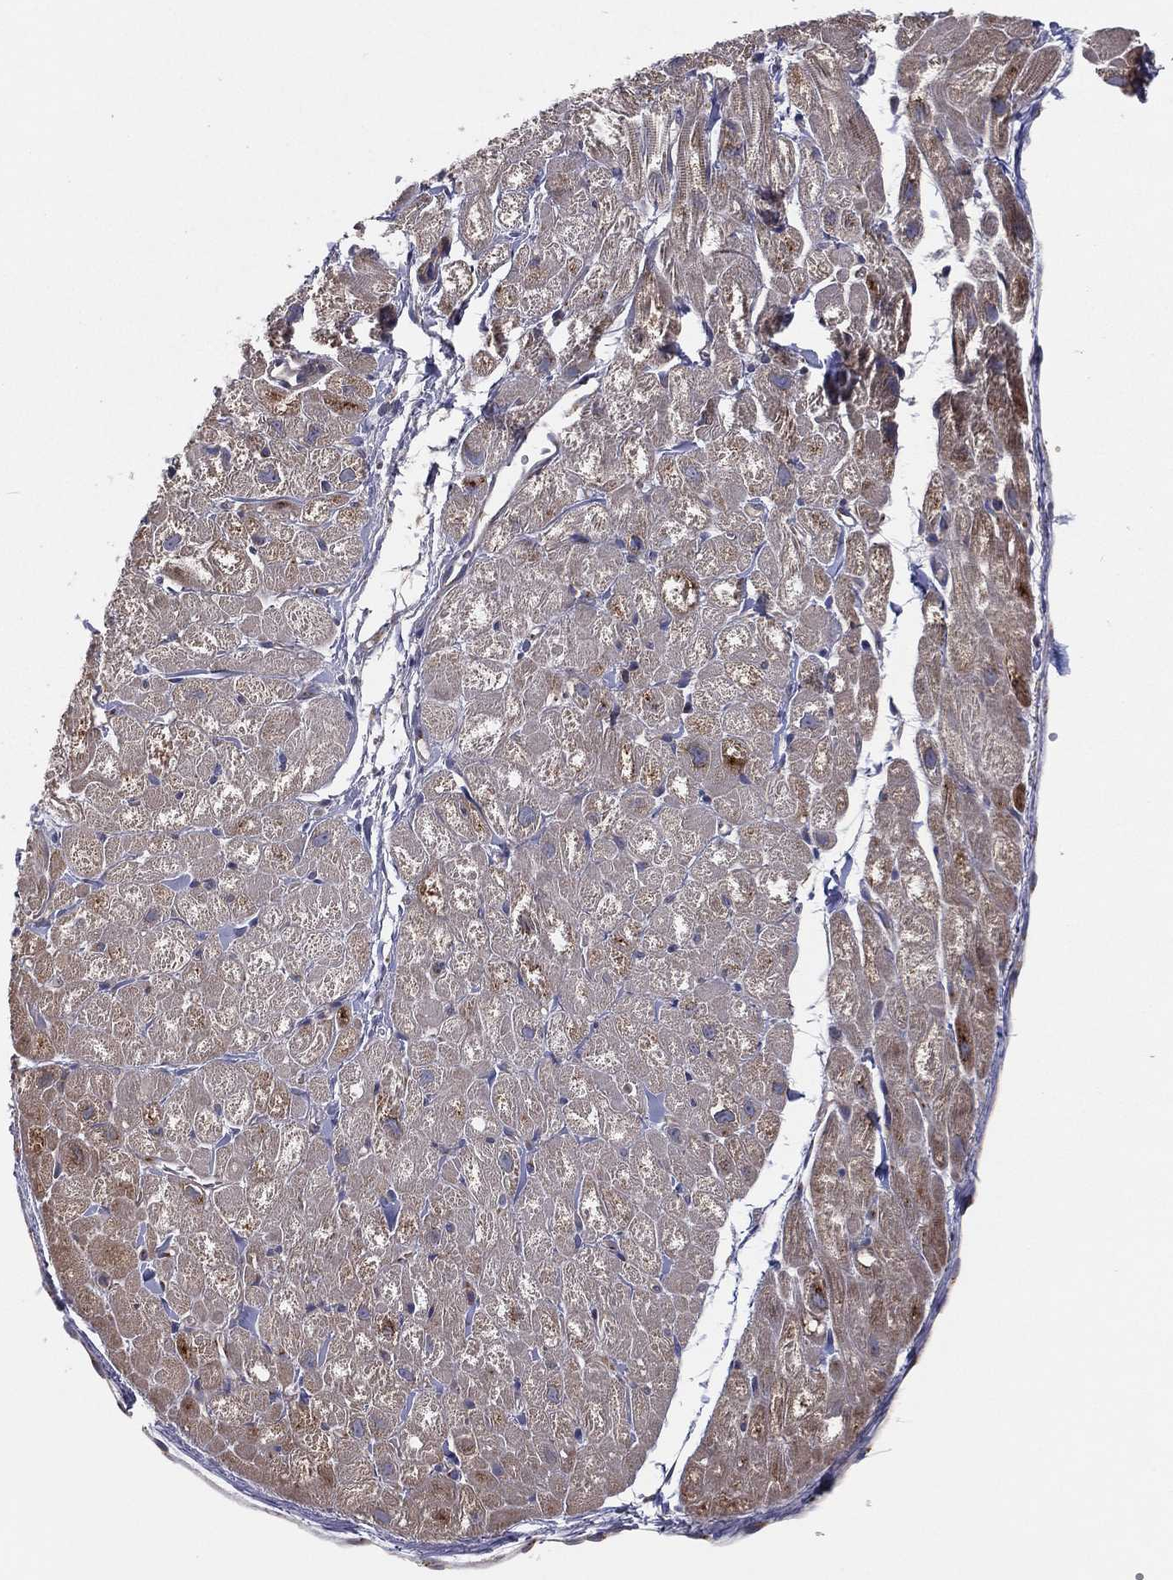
{"staining": {"intensity": "moderate", "quantity": "<25%", "location": "cytoplasmic/membranous"}, "tissue": "heart muscle", "cell_type": "Cardiomyocytes", "image_type": "normal", "snomed": [{"axis": "morphology", "description": "Normal tissue, NOS"}, {"axis": "topography", "description": "Heart"}], "caption": "IHC (DAB) staining of normal human heart muscle displays moderate cytoplasmic/membranous protein expression in about <25% of cardiomyocytes. The protein is shown in brown color, while the nuclei are stained blue.", "gene": "EIF2B5", "patient": {"sex": "male", "age": 58}}